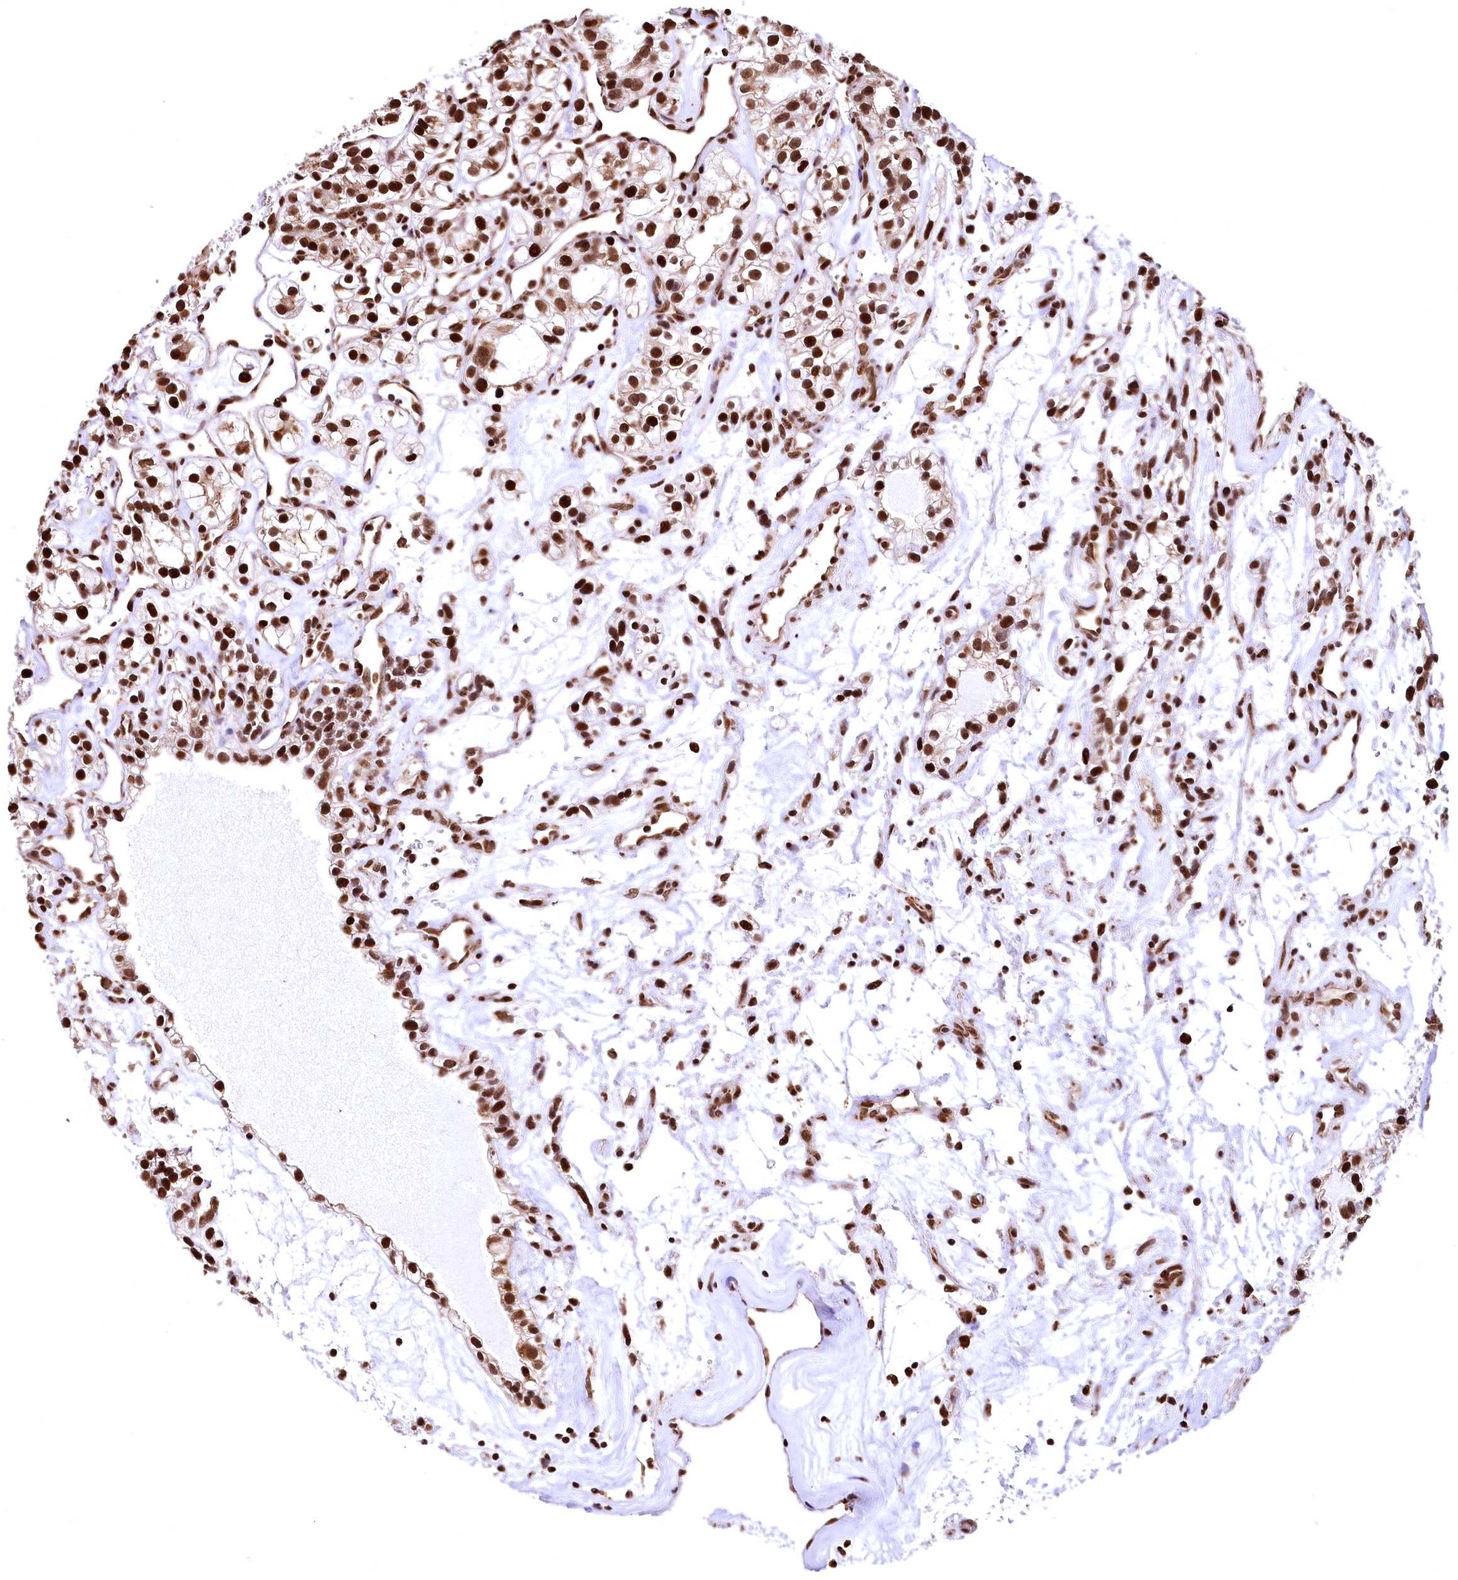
{"staining": {"intensity": "strong", "quantity": ">75%", "location": "nuclear"}, "tissue": "renal cancer", "cell_type": "Tumor cells", "image_type": "cancer", "snomed": [{"axis": "morphology", "description": "Adenocarcinoma, NOS"}, {"axis": "topography", "description": "Kidney"}], "caption": "The micrograph shows immunohistochemical staining of adenocarcinoma (renal). There is strong nuclear expression is present in approximately >75% of tumor cells.", "gene": "PDS5B", "patient": {"sex": "female", "age": 57}}